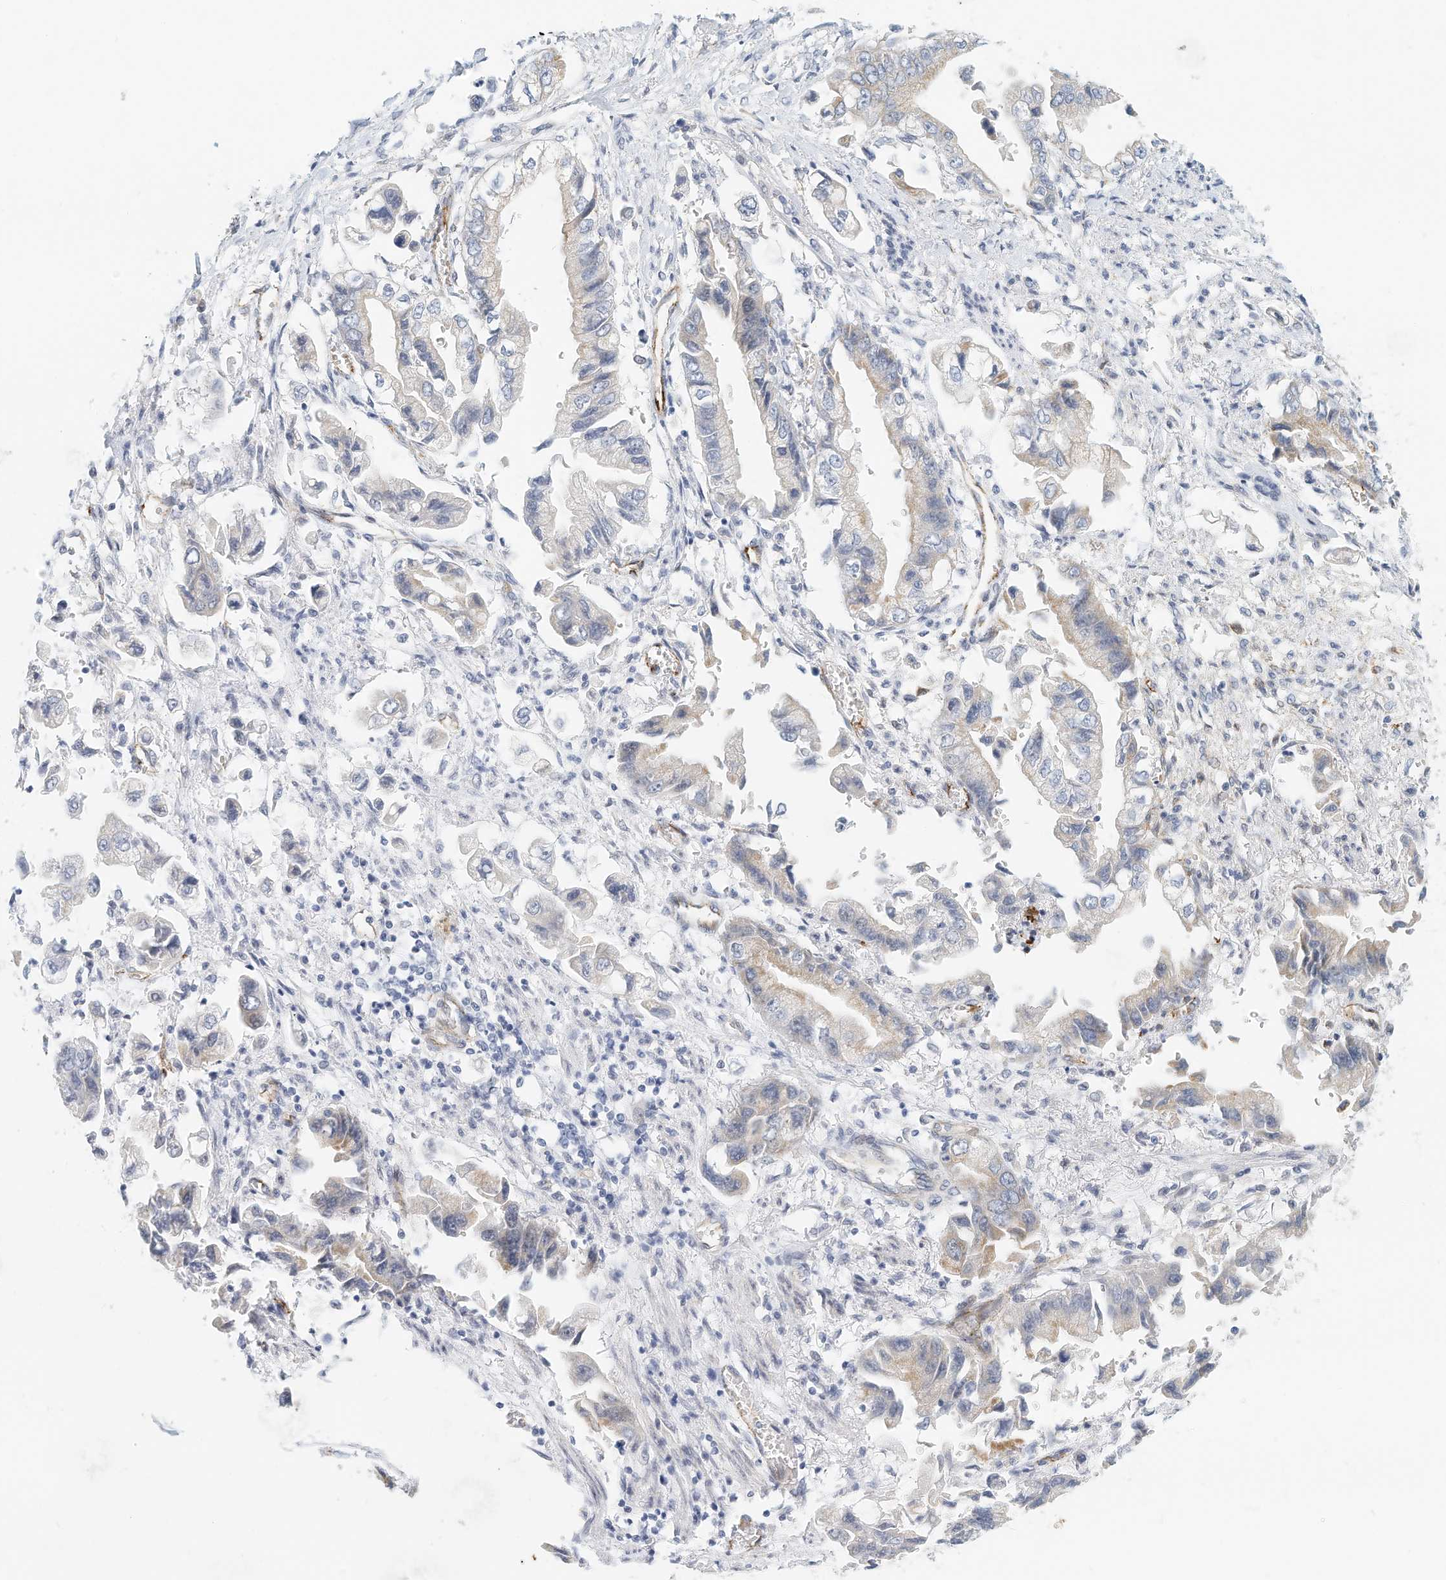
{"staining": {"intensity": "weak", "quantity": "<25%", "location": "cytoplasmic/membranous"}, "tissue": "stomach cancer", "cell_type": "Tumor cells", "image_type": "cancer", "snomed": [{"axis": "morphology", "description": "Adenocarcinoma, NOS"}, {"axis": "topography", "description": "Stomach"}], "caption": "DAB (3,3'-diaminobenzidine) immunohistochemical staining of stomach adenocarcinoma shows no significant staining in tumor cells.", "gene": "ARHGAP28", "patient": {"sex": "male", "age": 62}}